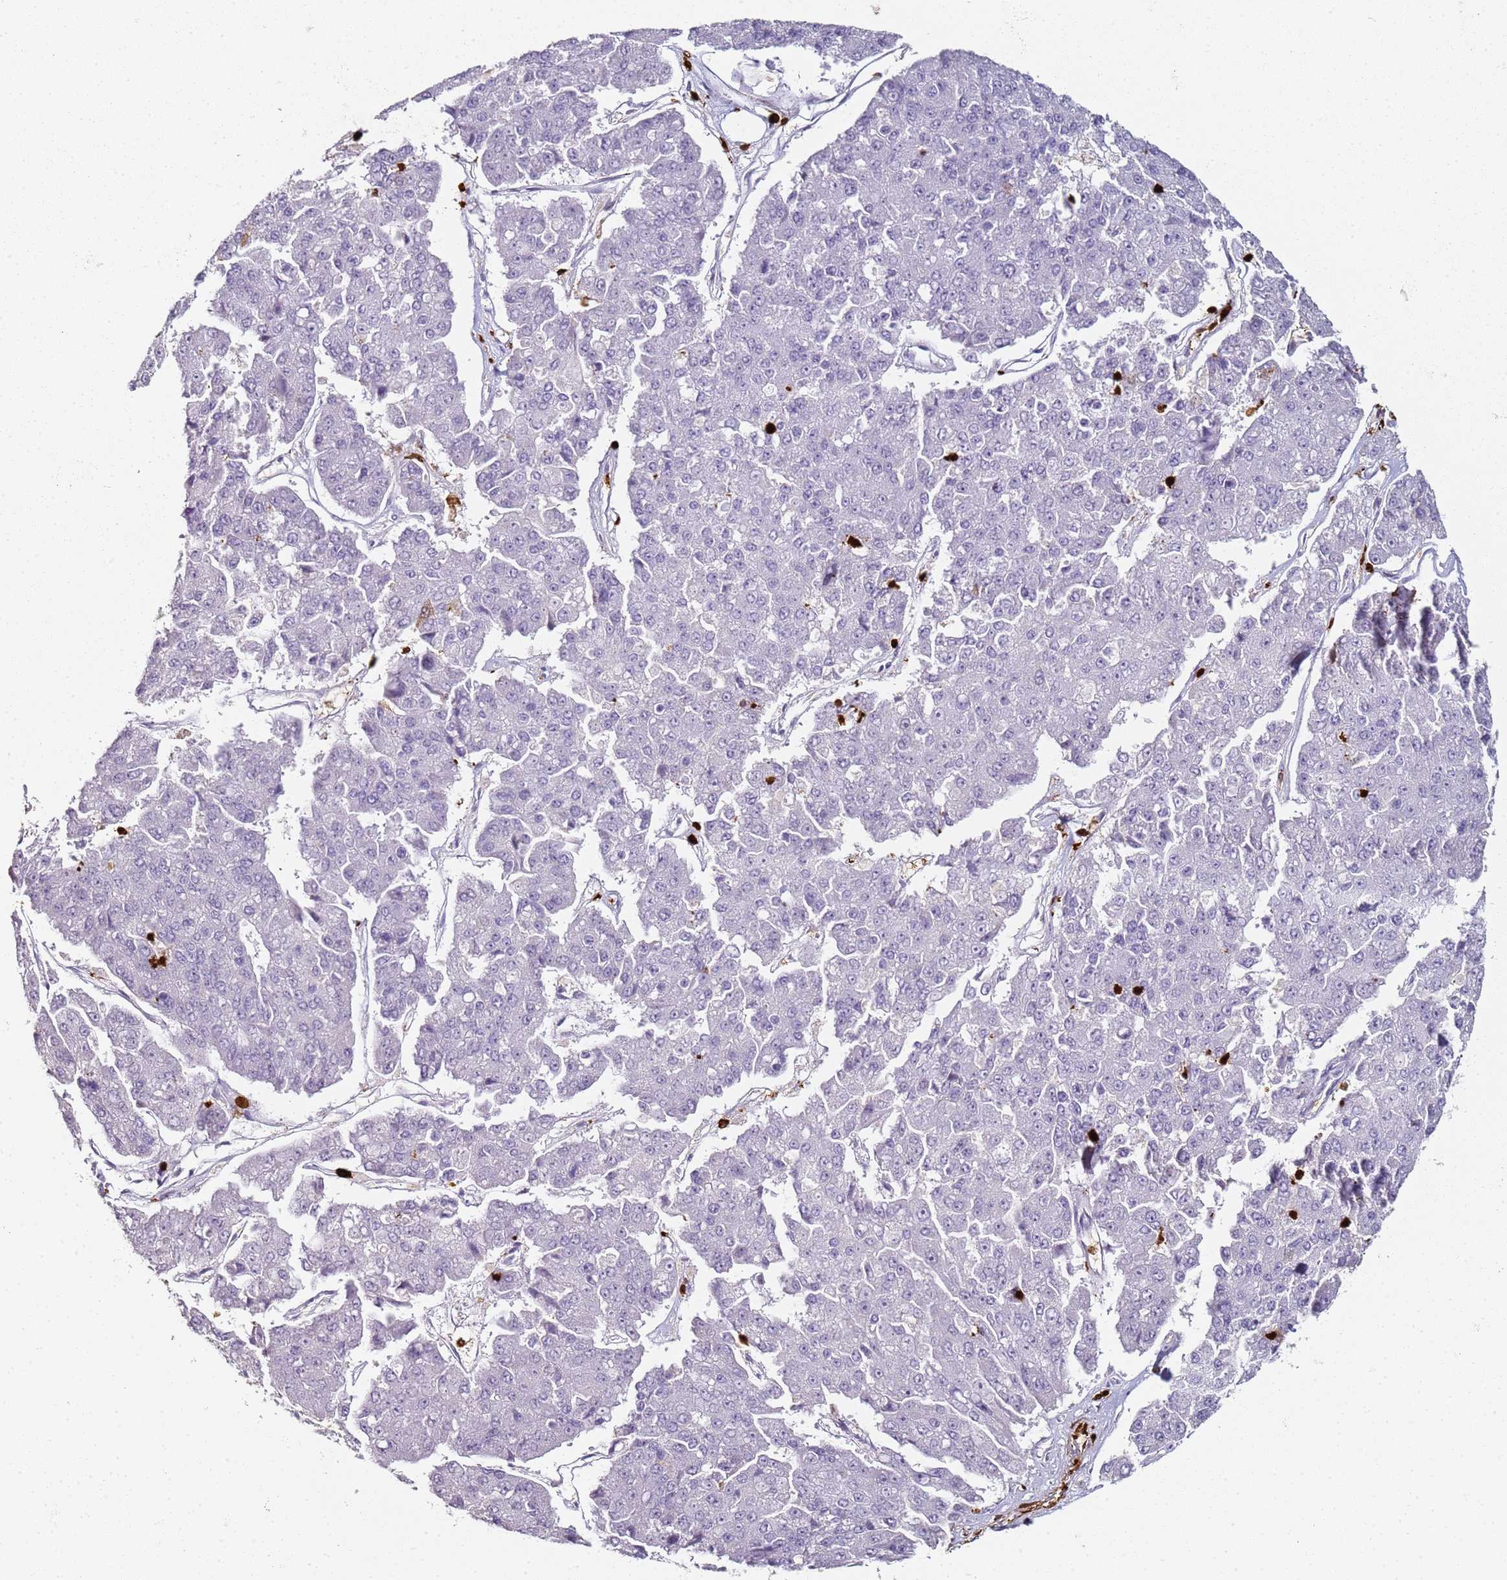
{"staining": {"intensity": "negative", "quantity": "none", "location": "none"}, "tissue": "pancreatic cancer", "cell_type": "Tumor cells", "image_type": "cancer", "snomed": [{"axis": "morphology", "description": "Adenocarcinoma, NOS"}, {"axis": "topography", "description": "Pancreas"}], "caption": "IHC of human pancreatic cancer shows no positivity in tumor cells.", "gene": "S100A4", "patient": {"sex": "male", "age": 50}}